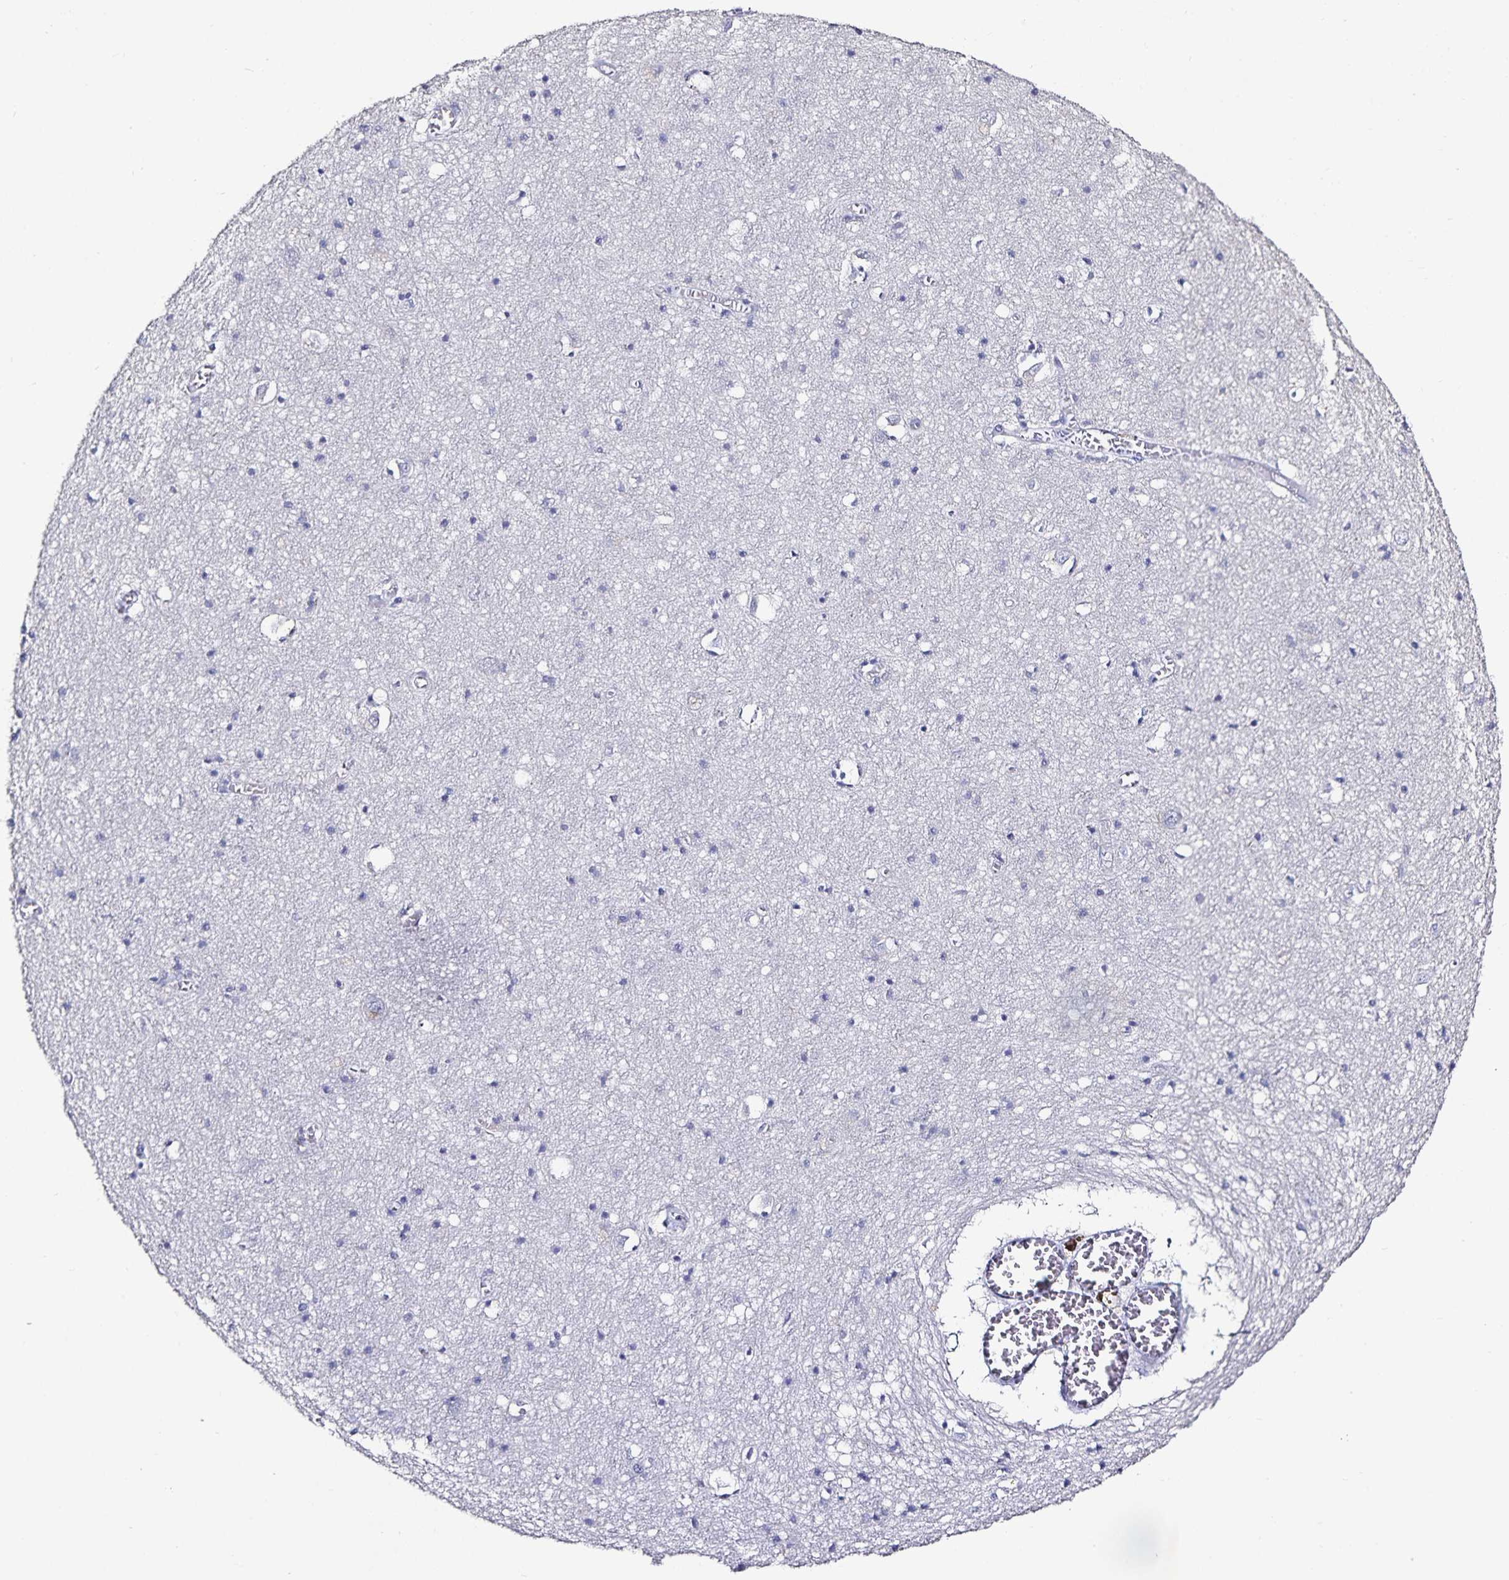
{"staining": {"intensity": "negative", "quantity": "none", "location": "none"}, "tissue": "cerebral cortex", "cell_type": "Endothelial cells", "image_type": "normal", "snomed": [{"axis": "morphology", "description": "Normal tissue, NOS"}, {"axis": "topography", "description": "Cerebral cortex"}], "caption": "Histopathology image shows no protein expression in endothelial cells of benign cerebral cortex.", "gene": "TTR", "patient": {"sex": "male", "age": 70}}